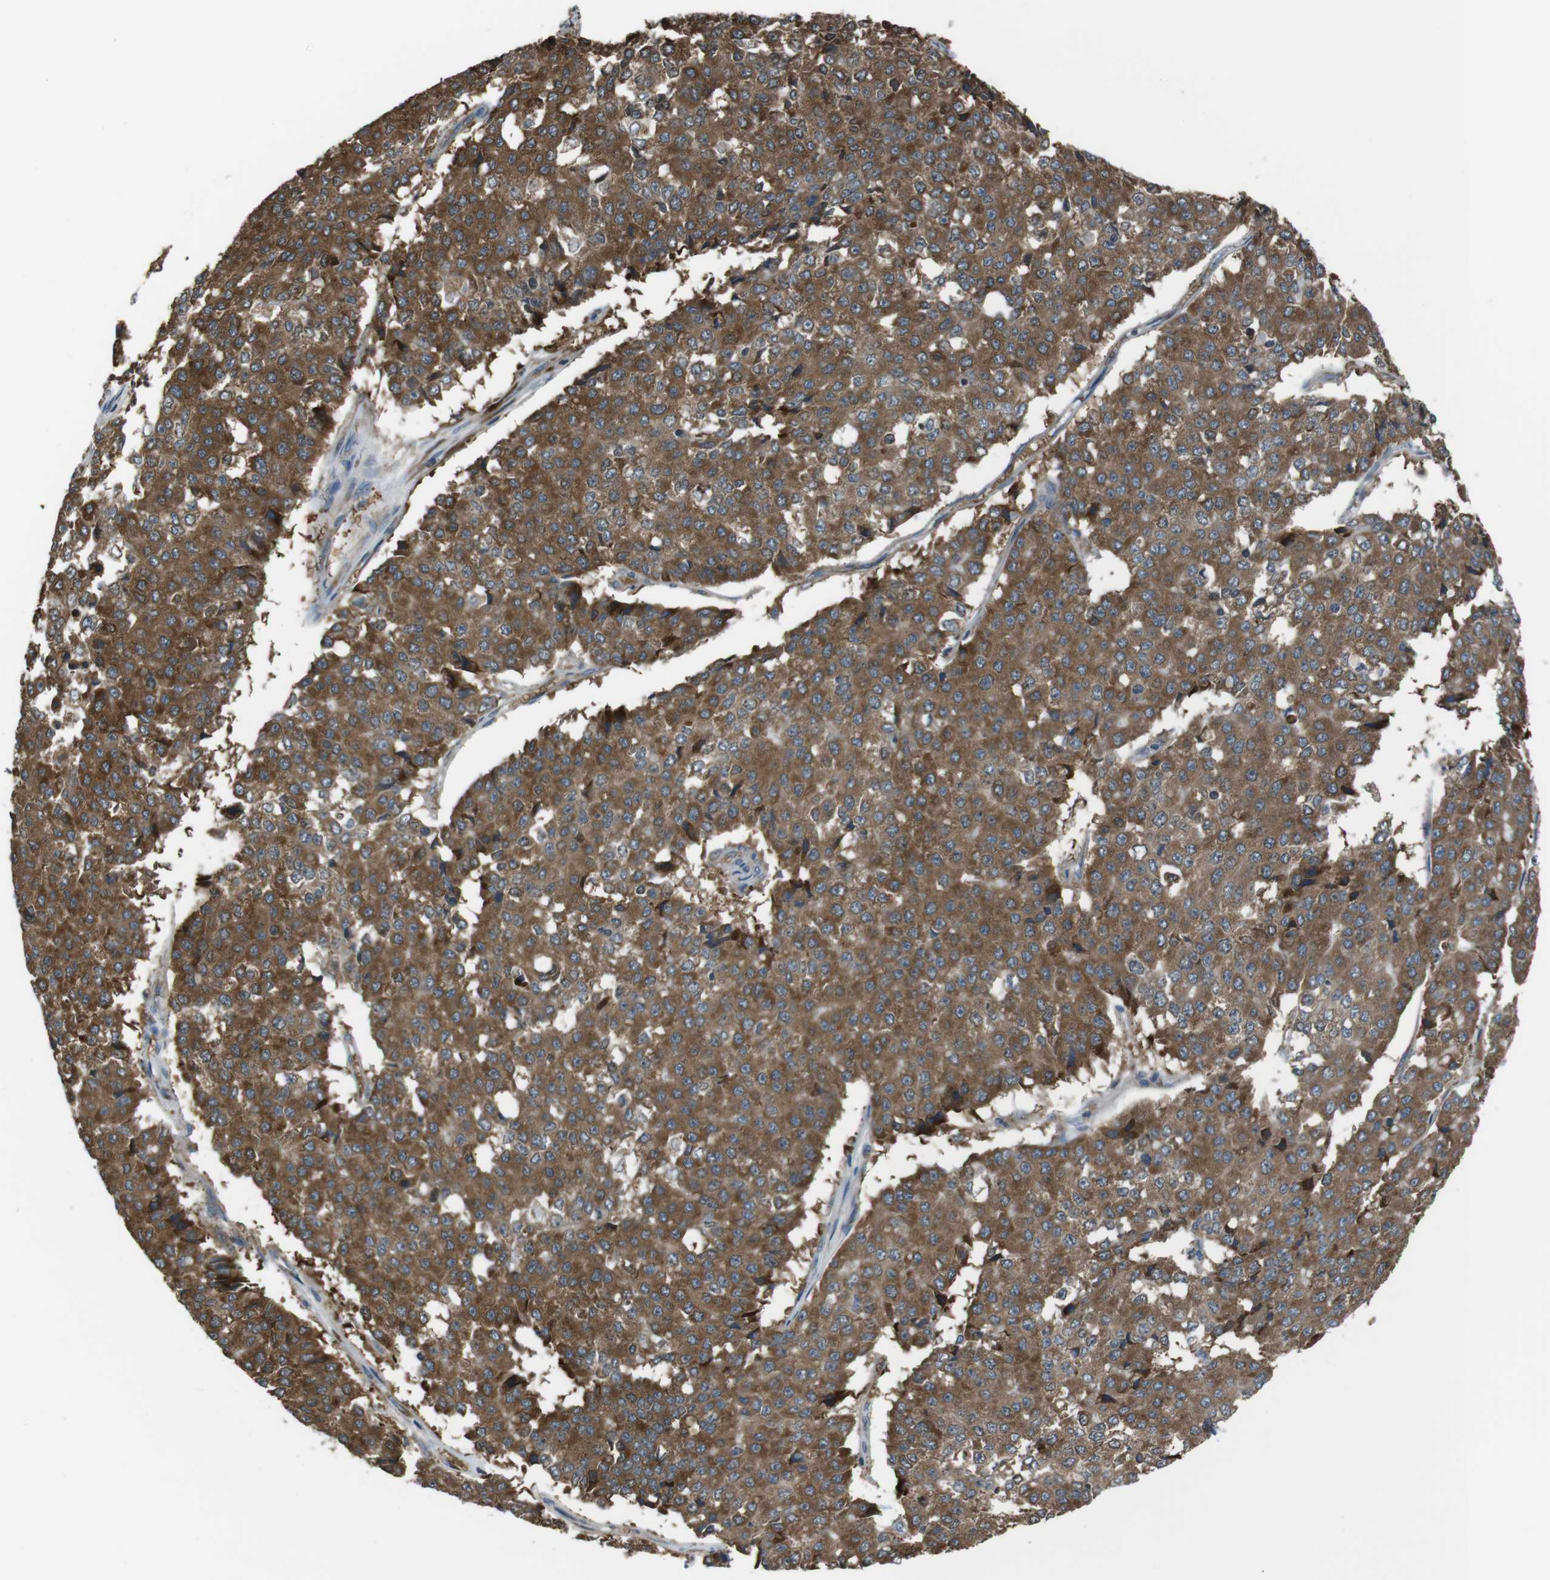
{"staining": {"intensity": "strong", "quantity": ">75%", "location": "cytoplasmic/membranous"}, "tissue": "pancreatic cancer", "cell_type": "Tumor cells", "image_type": "cancer", "snomed": [{"axis": "morphology", "description": "Adenocarcinoma, NOS"}, {"axis": "topography", "description": "Pancreas"}], "caption": "Pancreatic cancer stained for a protein (brown) reveals strong cytoplasmic/membranous positive expression in approximately >75% of tumor cells.", "gene": "SSR3", "patient": {"sex": "male", "age": 50}}